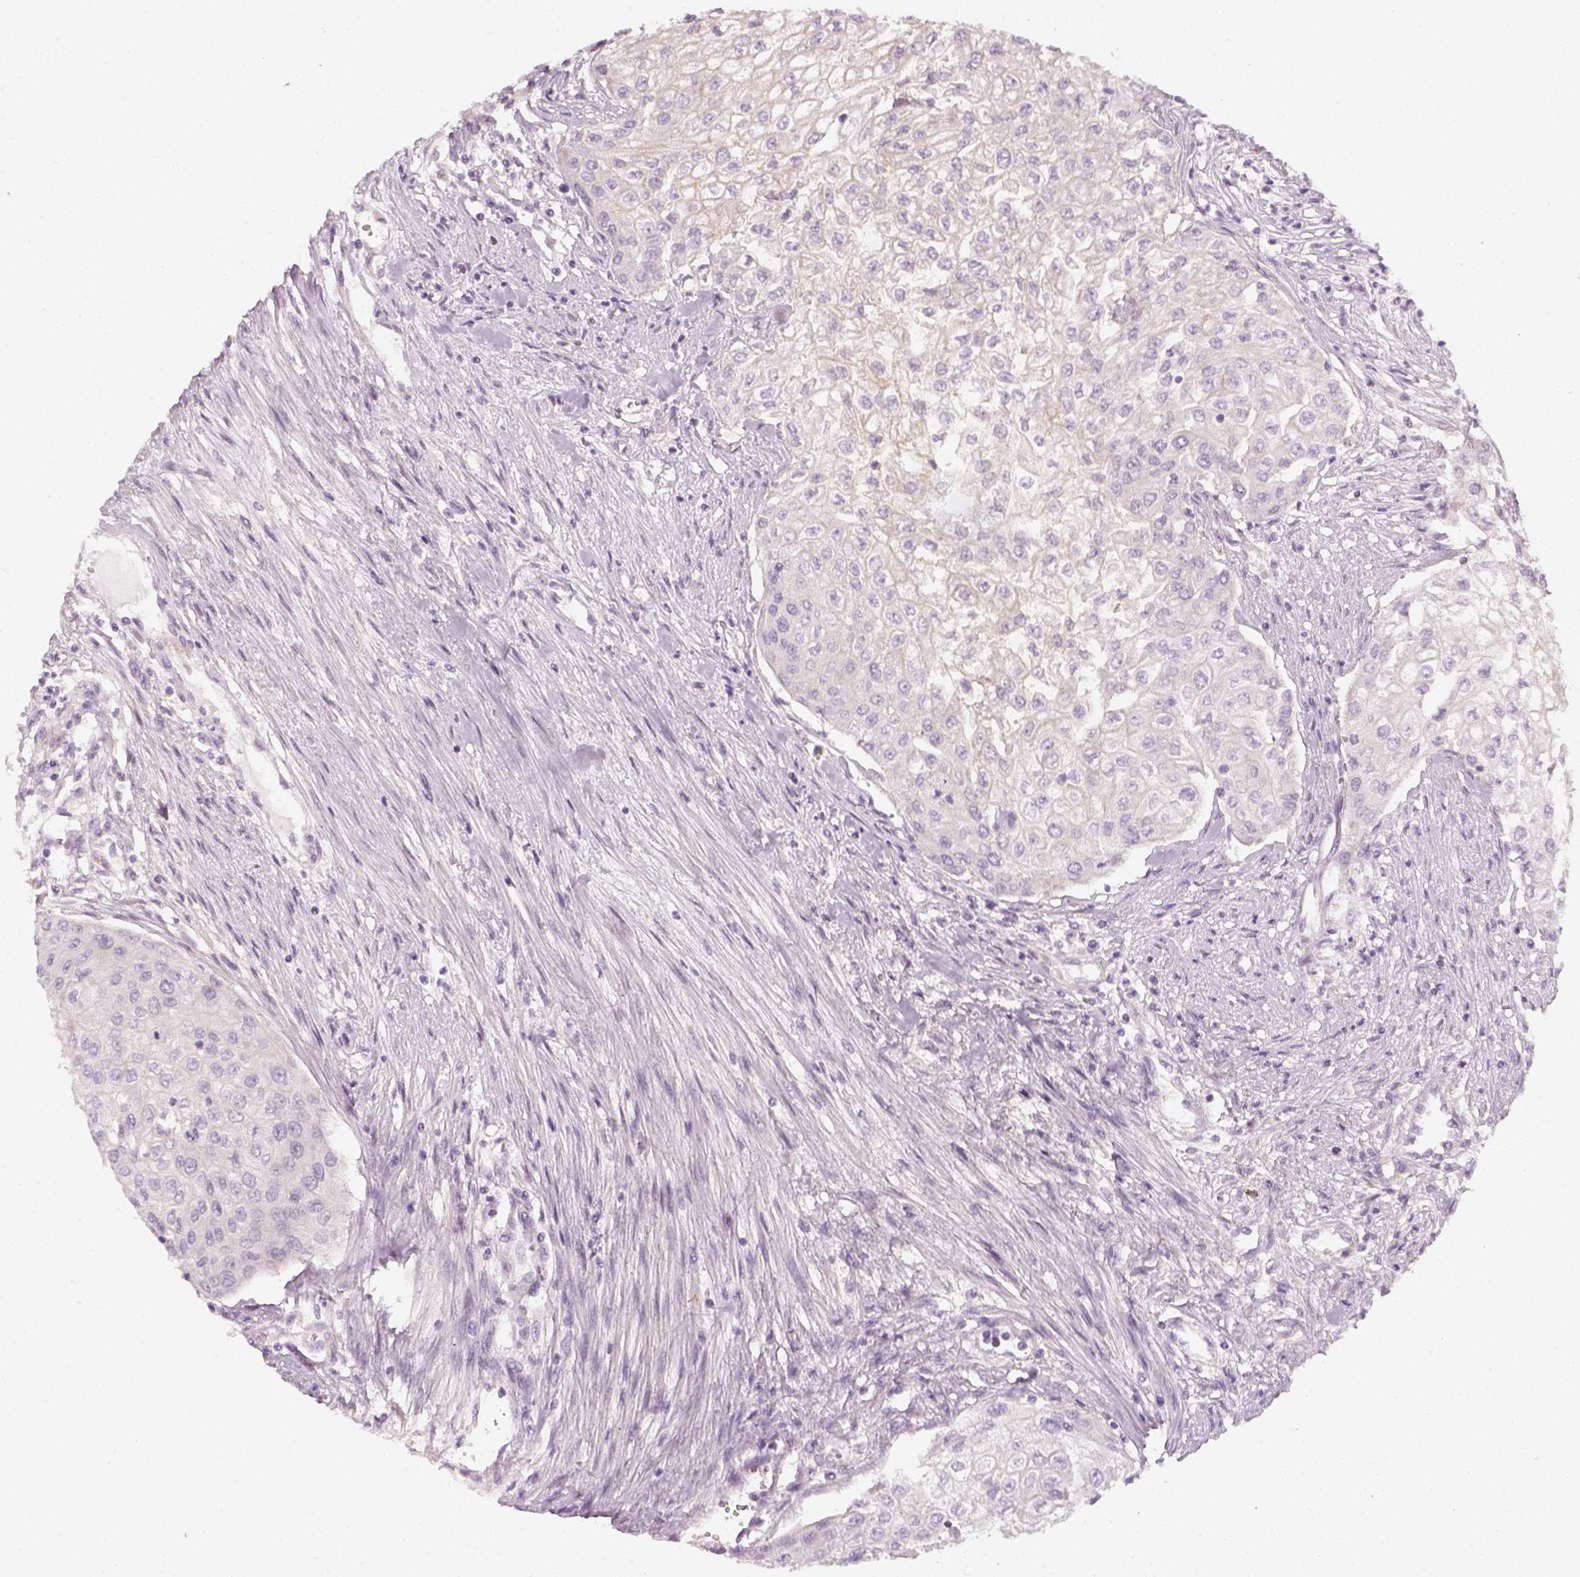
{"staining": {"intensity": "negative", "quantity": "none", "location": "none"}, "tissue": "urothelial cancer", "cell_type": "Tumor cells", "image_type": "cancer", "snomed": [{"axis": "morphology", "description": "Urothelial carcinoma, High grade"}, {"axis": "topography", "description": "Urinary bladder"}], "caption": "IHC image of urothelial carcinoma (high-grade) stained for a protein (brown), which displays no expression in tumor cells.", "gene": "PRAME", "patient": {"sex": "male", "age": 62}}